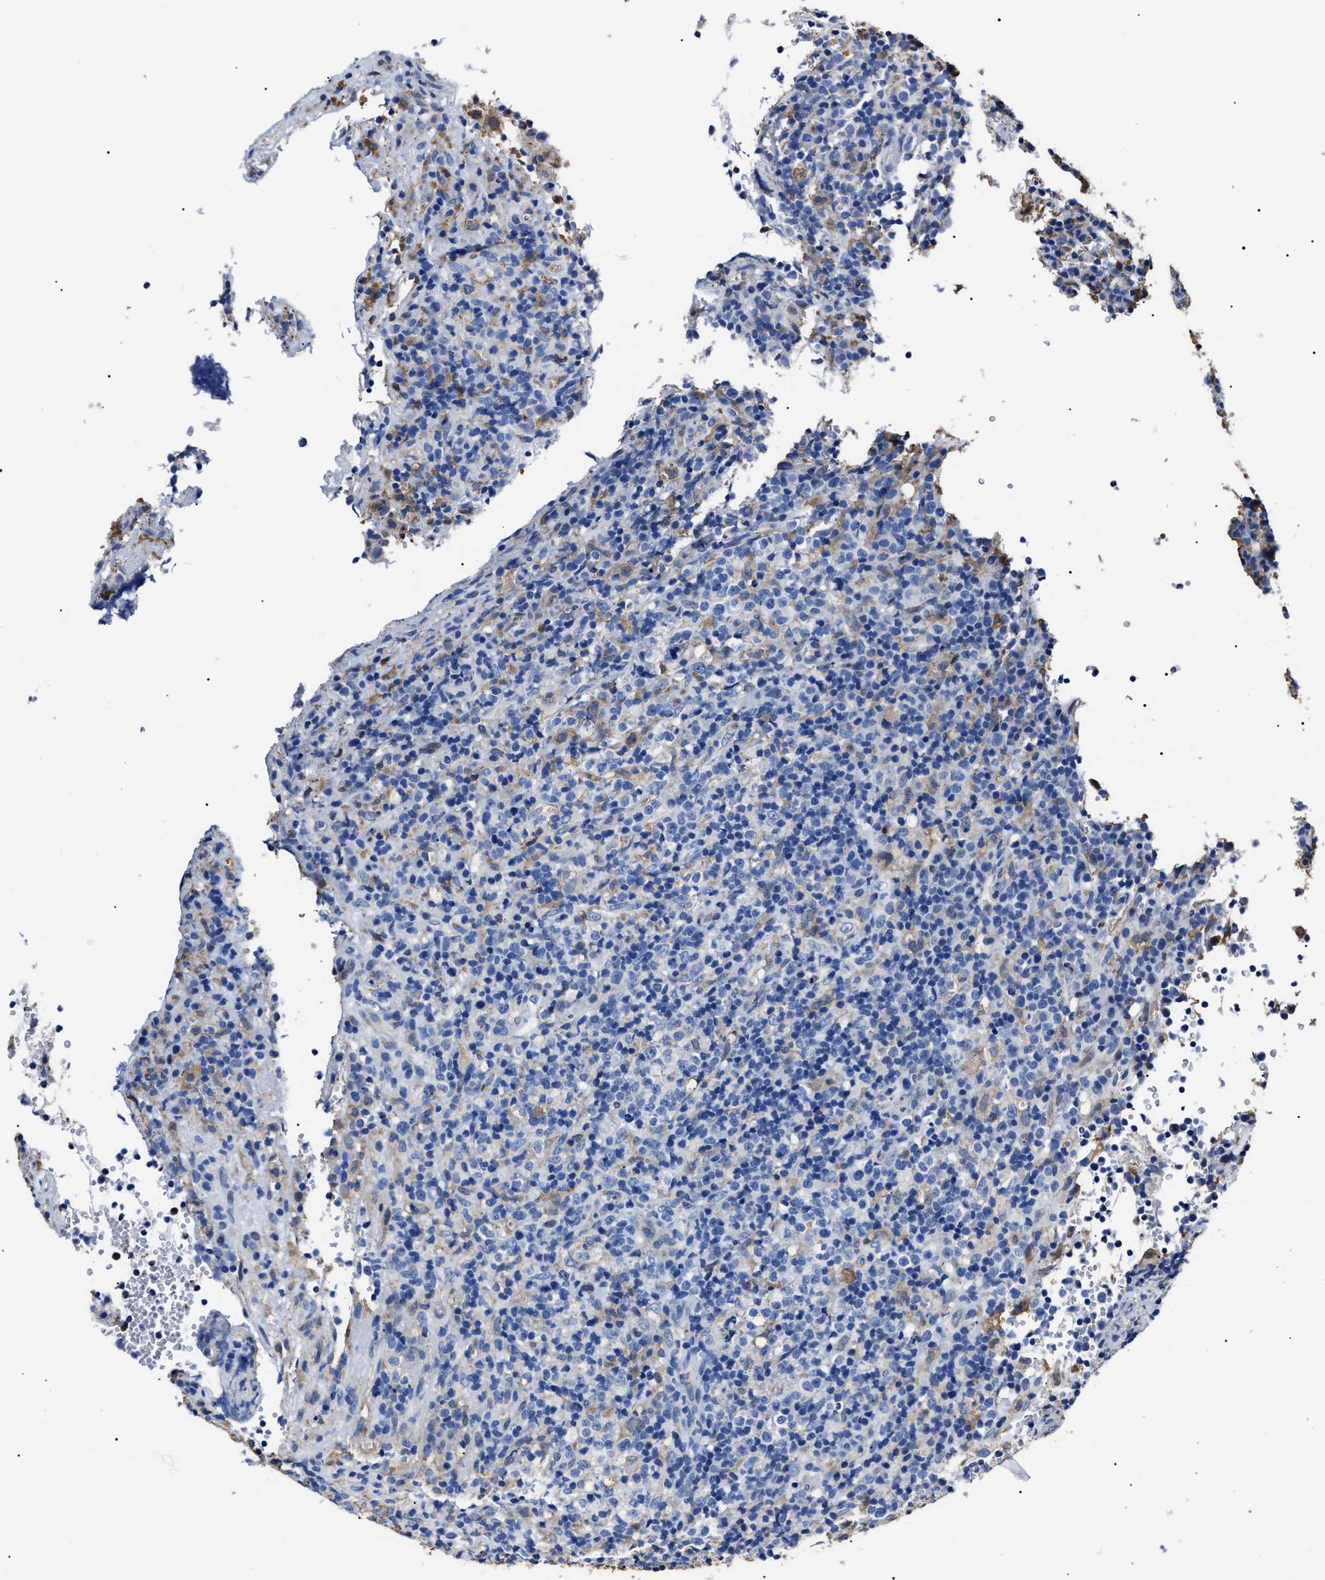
{"staining": {"intensity": "negative", "quantity": "none", "location": "none"}, "tissue": "lymphoma", "cell_type": "Tumor cells", "image_type": "cancer", "snomed": [{"axis": "morphology", "description": "Malignant lymphoma, non-Hodgkin's type, High grade"}, {"axis": "topography", "description": "Lymph node"}], "caption": "IHC image of neoplastic tissue: human high-grade malignant lymphoma, non-Hodgkin's type stained with DAB (3,3'-diaminobenzidine) displays no significant protein expression in tumor cells.", "gene": "ALDH1A1", "patient": {"sex": "female", "age": 76}}